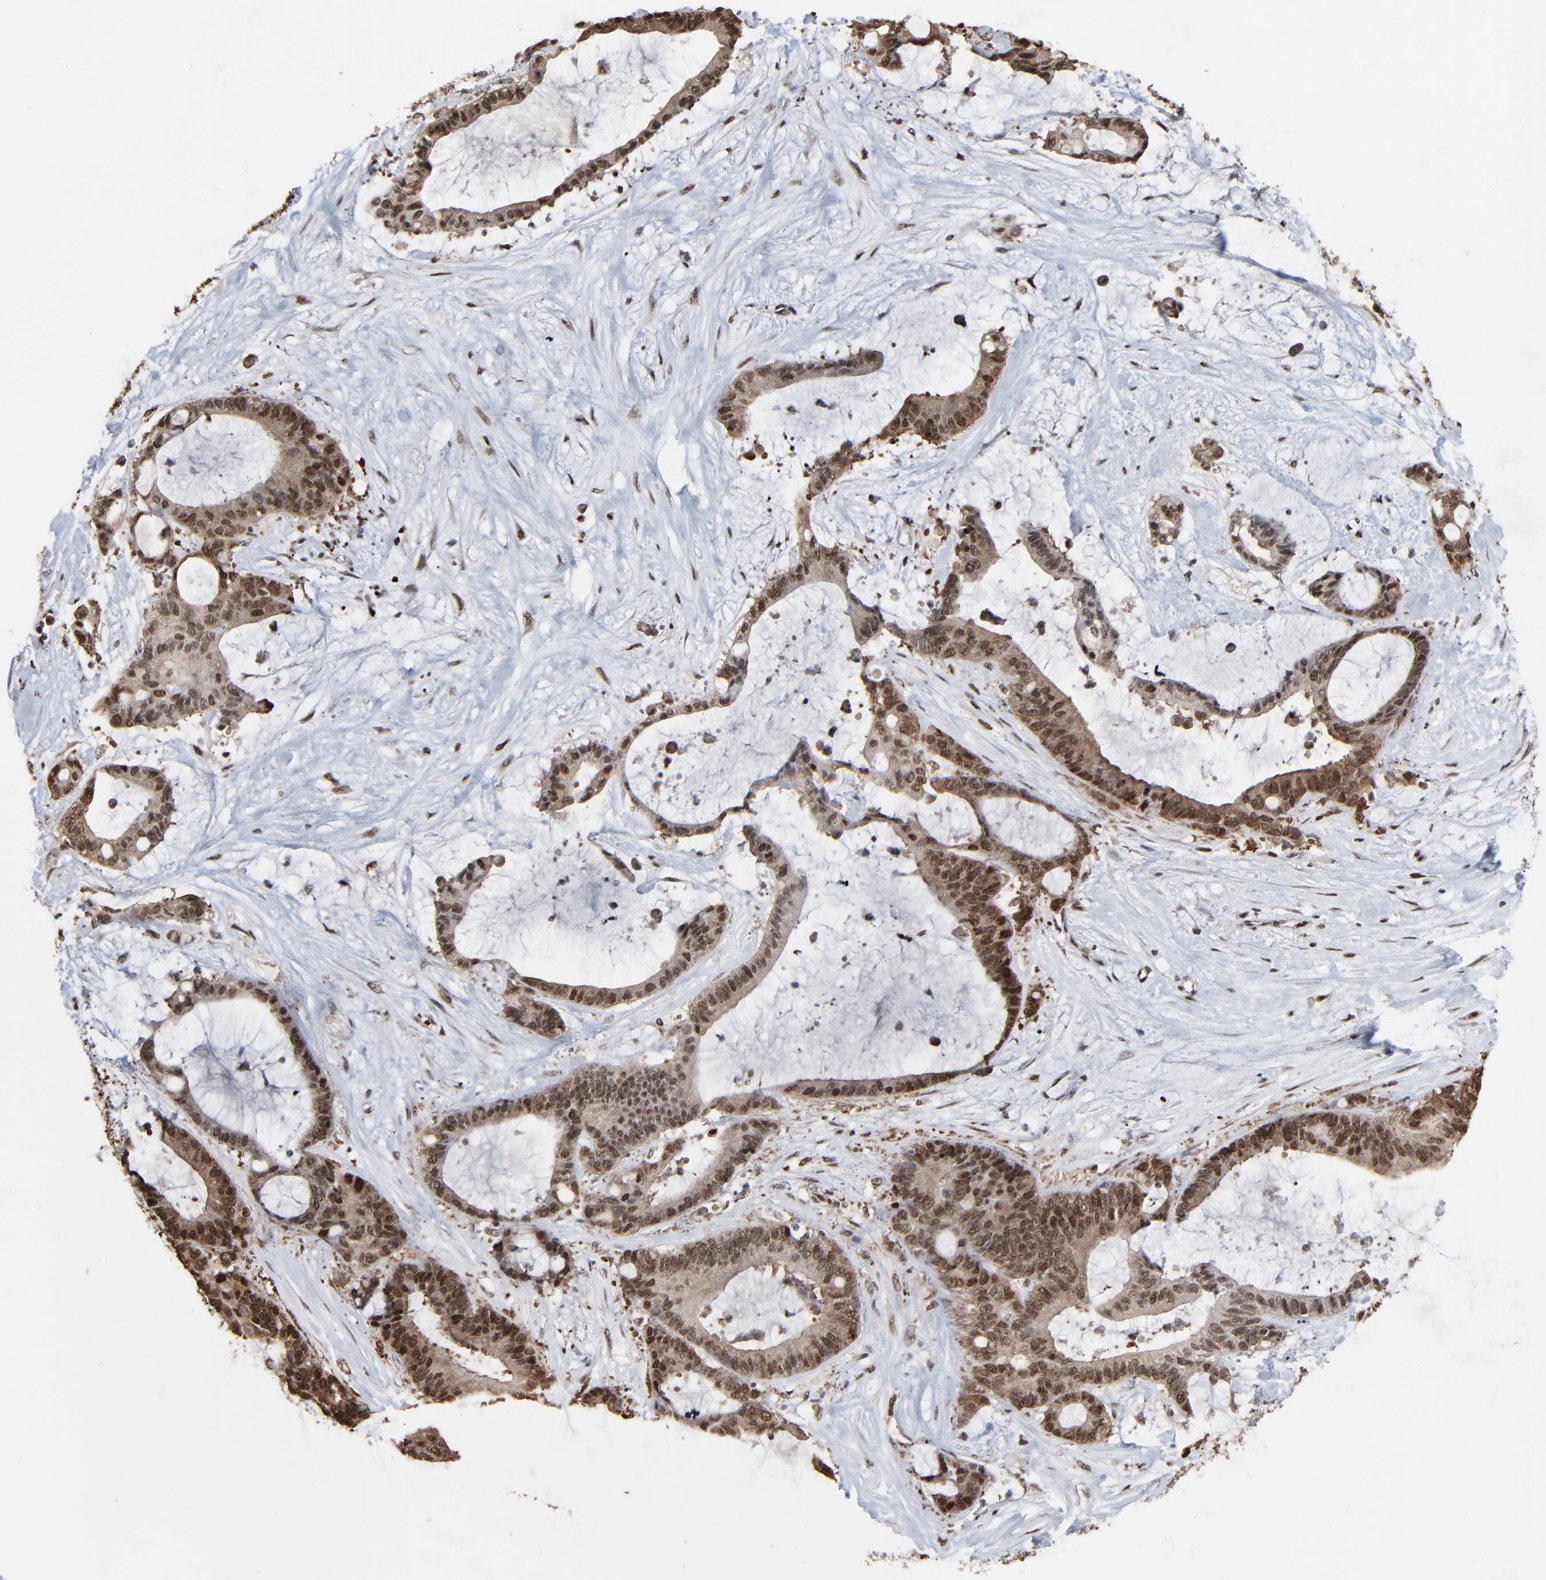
{"staining": {"intensity": "strong", "quantity": ">75%", "location": "cytoplasmic/membranous,nuclear"}, "tissue": "liver cancer", "cell_type": "Tumor cells", "image_type": "cancer", "snomed": [{"axis": "morphology", "description": "Cholangiocarcinoma"}, {"axis": "topography", "description": "Liver"}], "caption": "Strong cytoplasmic/membranous and nuclear positivity for a protein is seen in approximately >75% of tumor cells of liver cancer using IHC.", "gene": "MEIS2", "patient": {"sex": "female", "age": 73}}